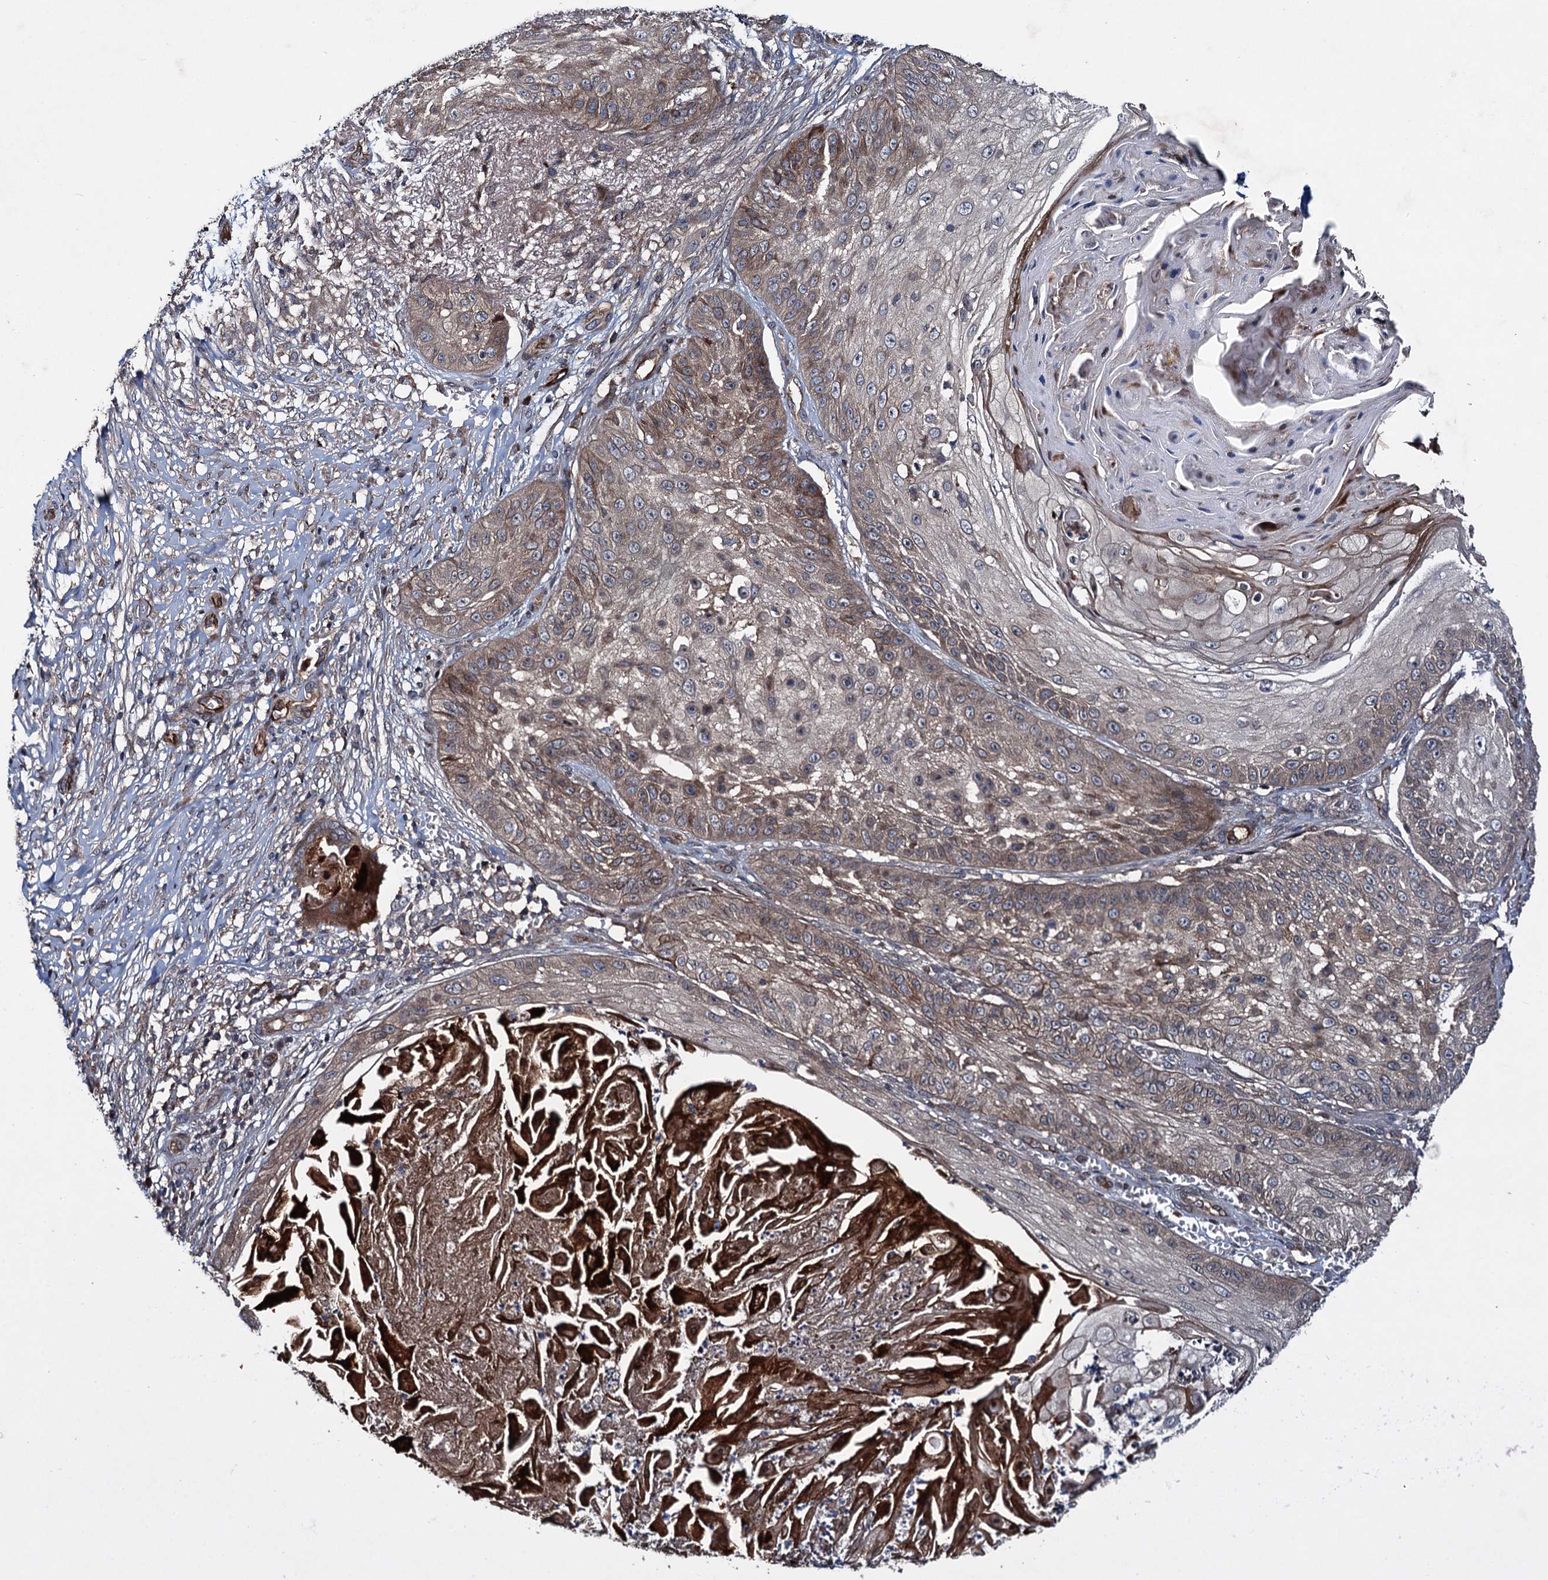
{"staining": {"intensity": "weak", "quantity": "25%-75%", "location": "cytoplasmic/membranous"}, "tissue": "skin cancer", "cell_type": "Tumor cells", "image_type": "cancer", "snomed": [{"axis": "morphology", "description": "Squamous cell carcinoma, NOS"}, {"axis": "topography", "description": "Skin"}], "caption": "Immunohistochemical staining of squamous cell carcinoma (skin) shows low levels of weak cytoplasmic/membranous protein expression in about 25%-75% of tumor cells.", "gene": "RHOBTB1", "patient": {"sex": "male", "age": 70}}